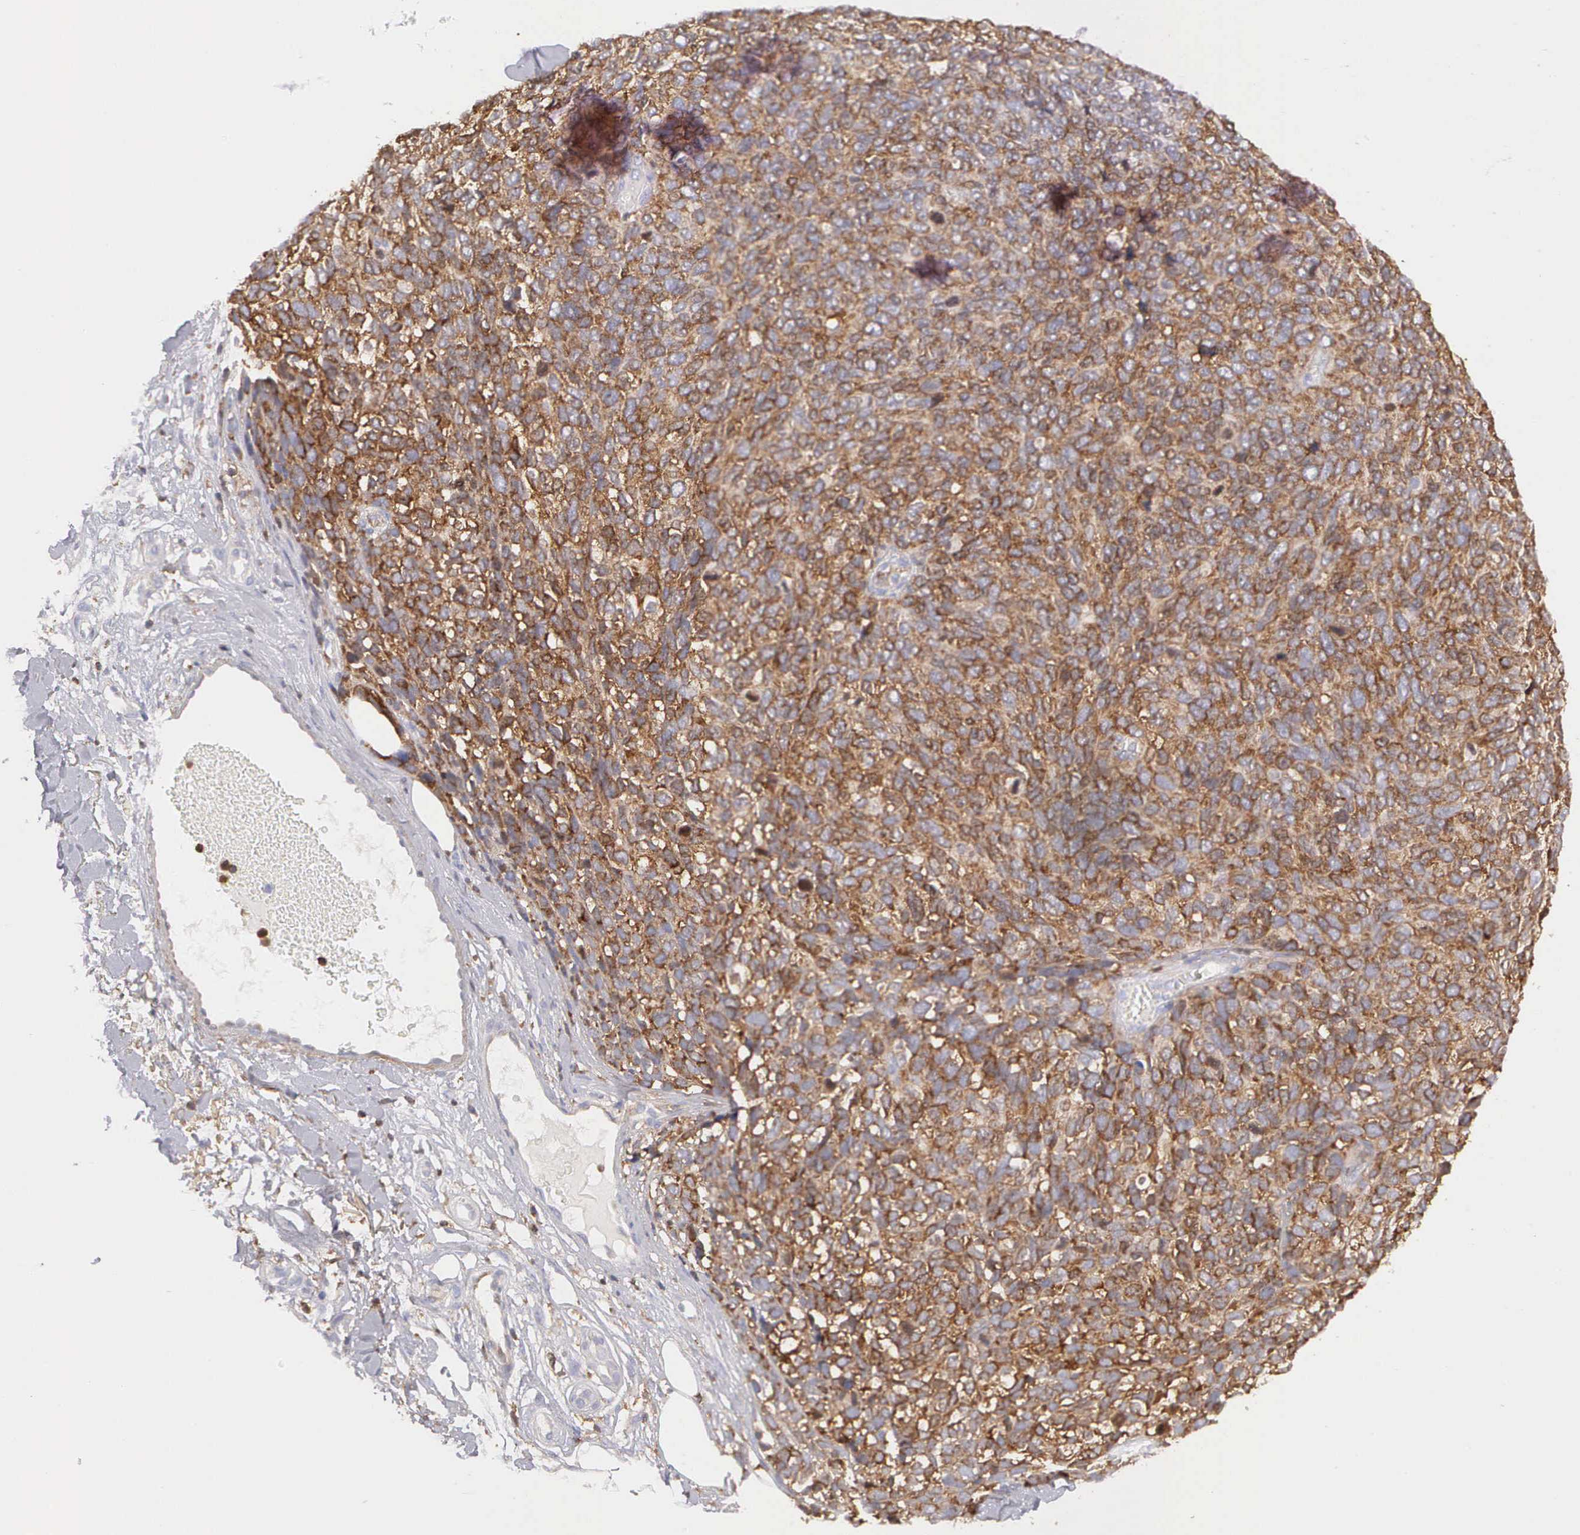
{"staining": {"intensity": "moderate", "quantity": ">75%", "location": "cytoplasmic/membranous"}, "tissue": "melanoma", "cell_type": "Tumor cells", "image_type": "cancer", "snomed": [{"axis": "morphology", "description": "Malignant melanoma, NOS"}, {"axis": "topography", "description": "Skin"}], "caption": "The photomicrograph displays immunohistochemical staining of malignant melanoma. There is moderate cytoplasmic/membranous positivity is identified in about >75% of tumor cells.", "gene": "ARHGAP4", "patient": {"sex": "female", "age": 85}}